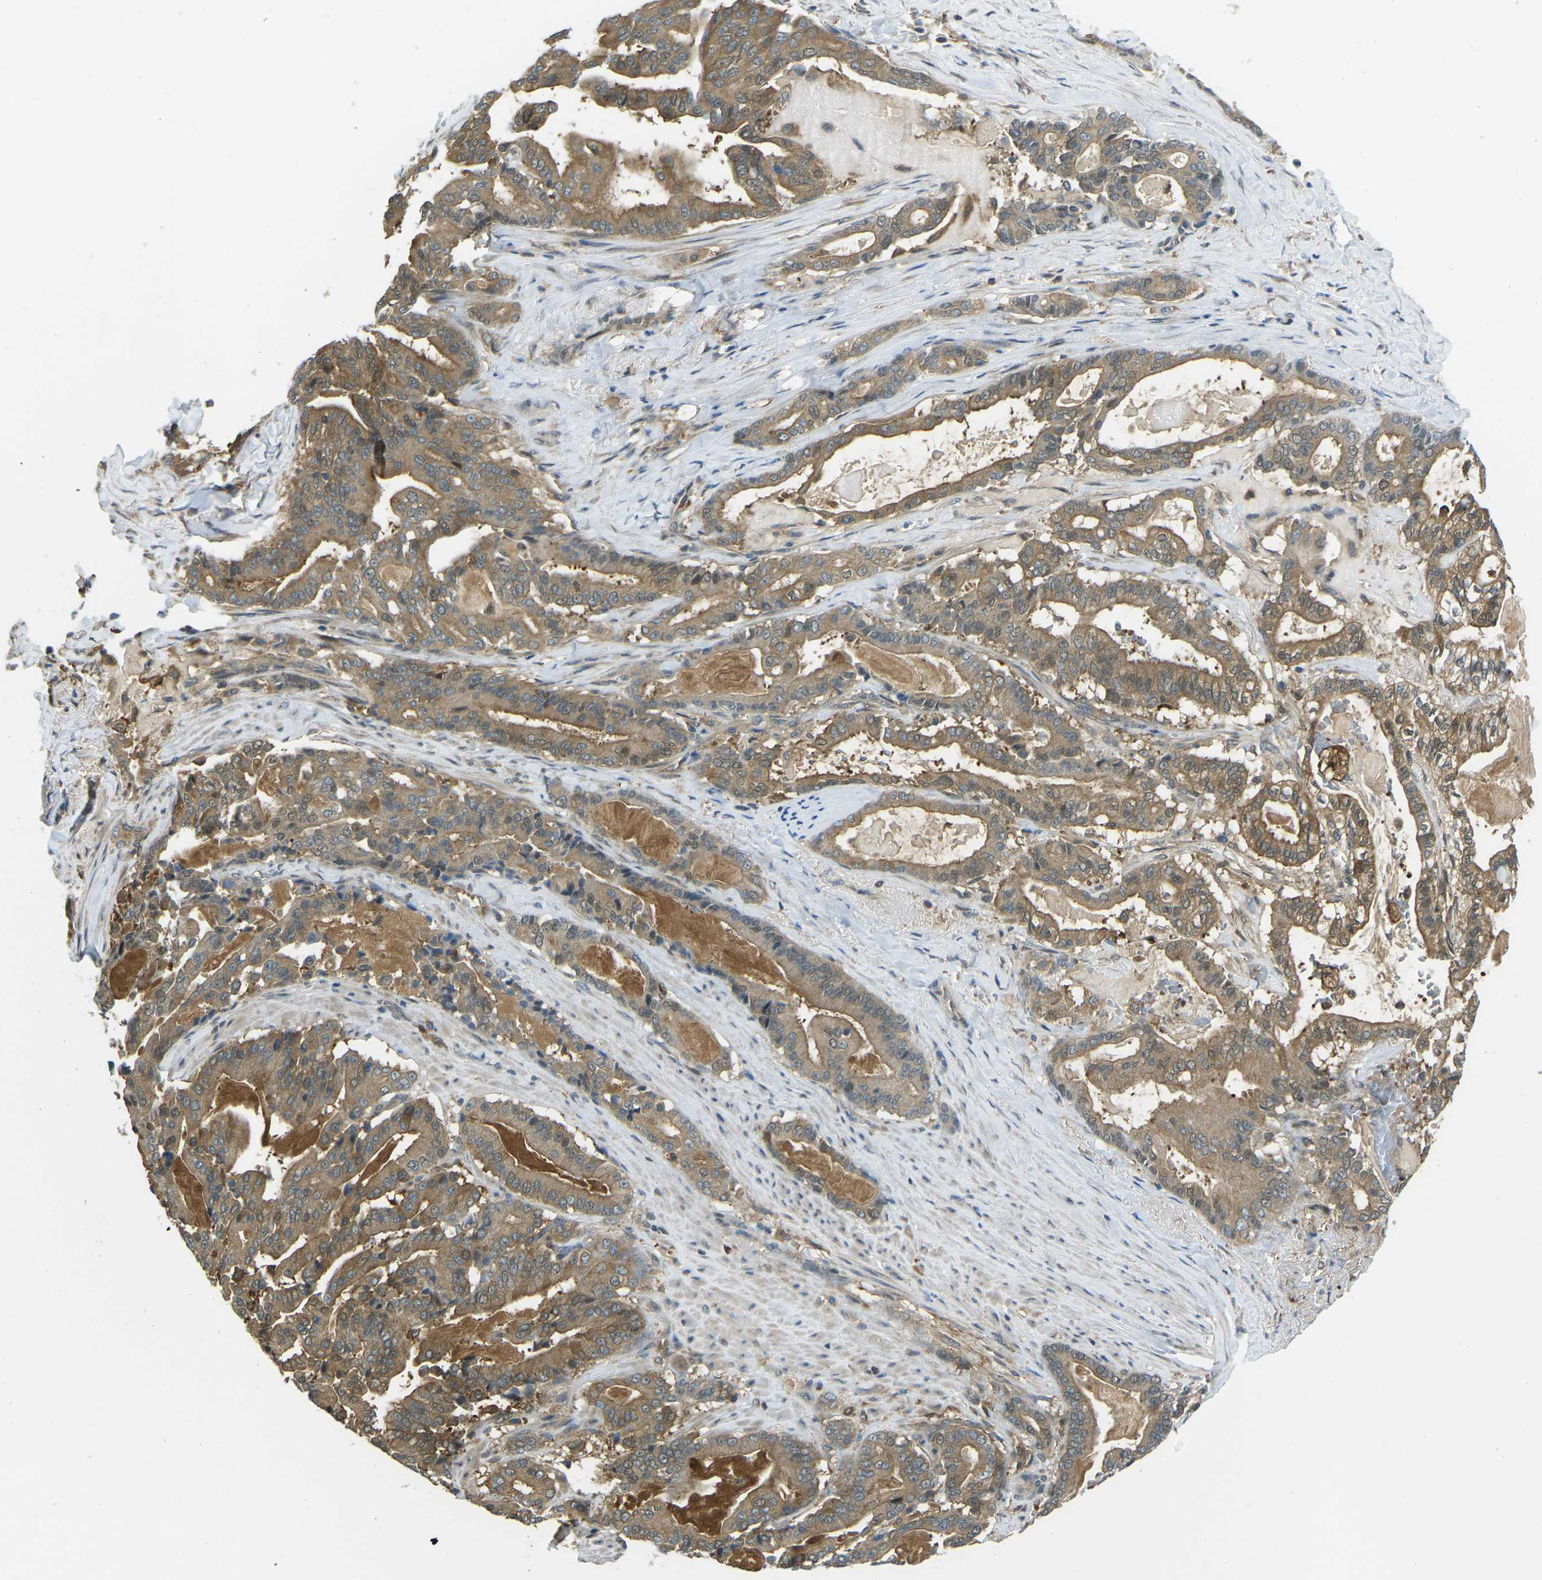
{"staining": {"intensity": "moderate", "quantity": ">75%", "location": "cytoplasmic/membranous"}, "tissue": "pancreatic cancer", "cell_type": "Tumor cells", "image_type": "cancer", "snomed": [{"axis": "morphology", "description": "Adenocarcinoma, NOS"}, {"axis": "topography", "description": "Pancreas"}], "caption": "Moderate cytoplasmic/membranous positivity is present in about >75% of tumor cells in pancreatic adenocarcinoma. (IHC, brightfield microscopy, high magnification).", "gene": "PIEZO2", "patient": {"sex": "male", "age": 63}}